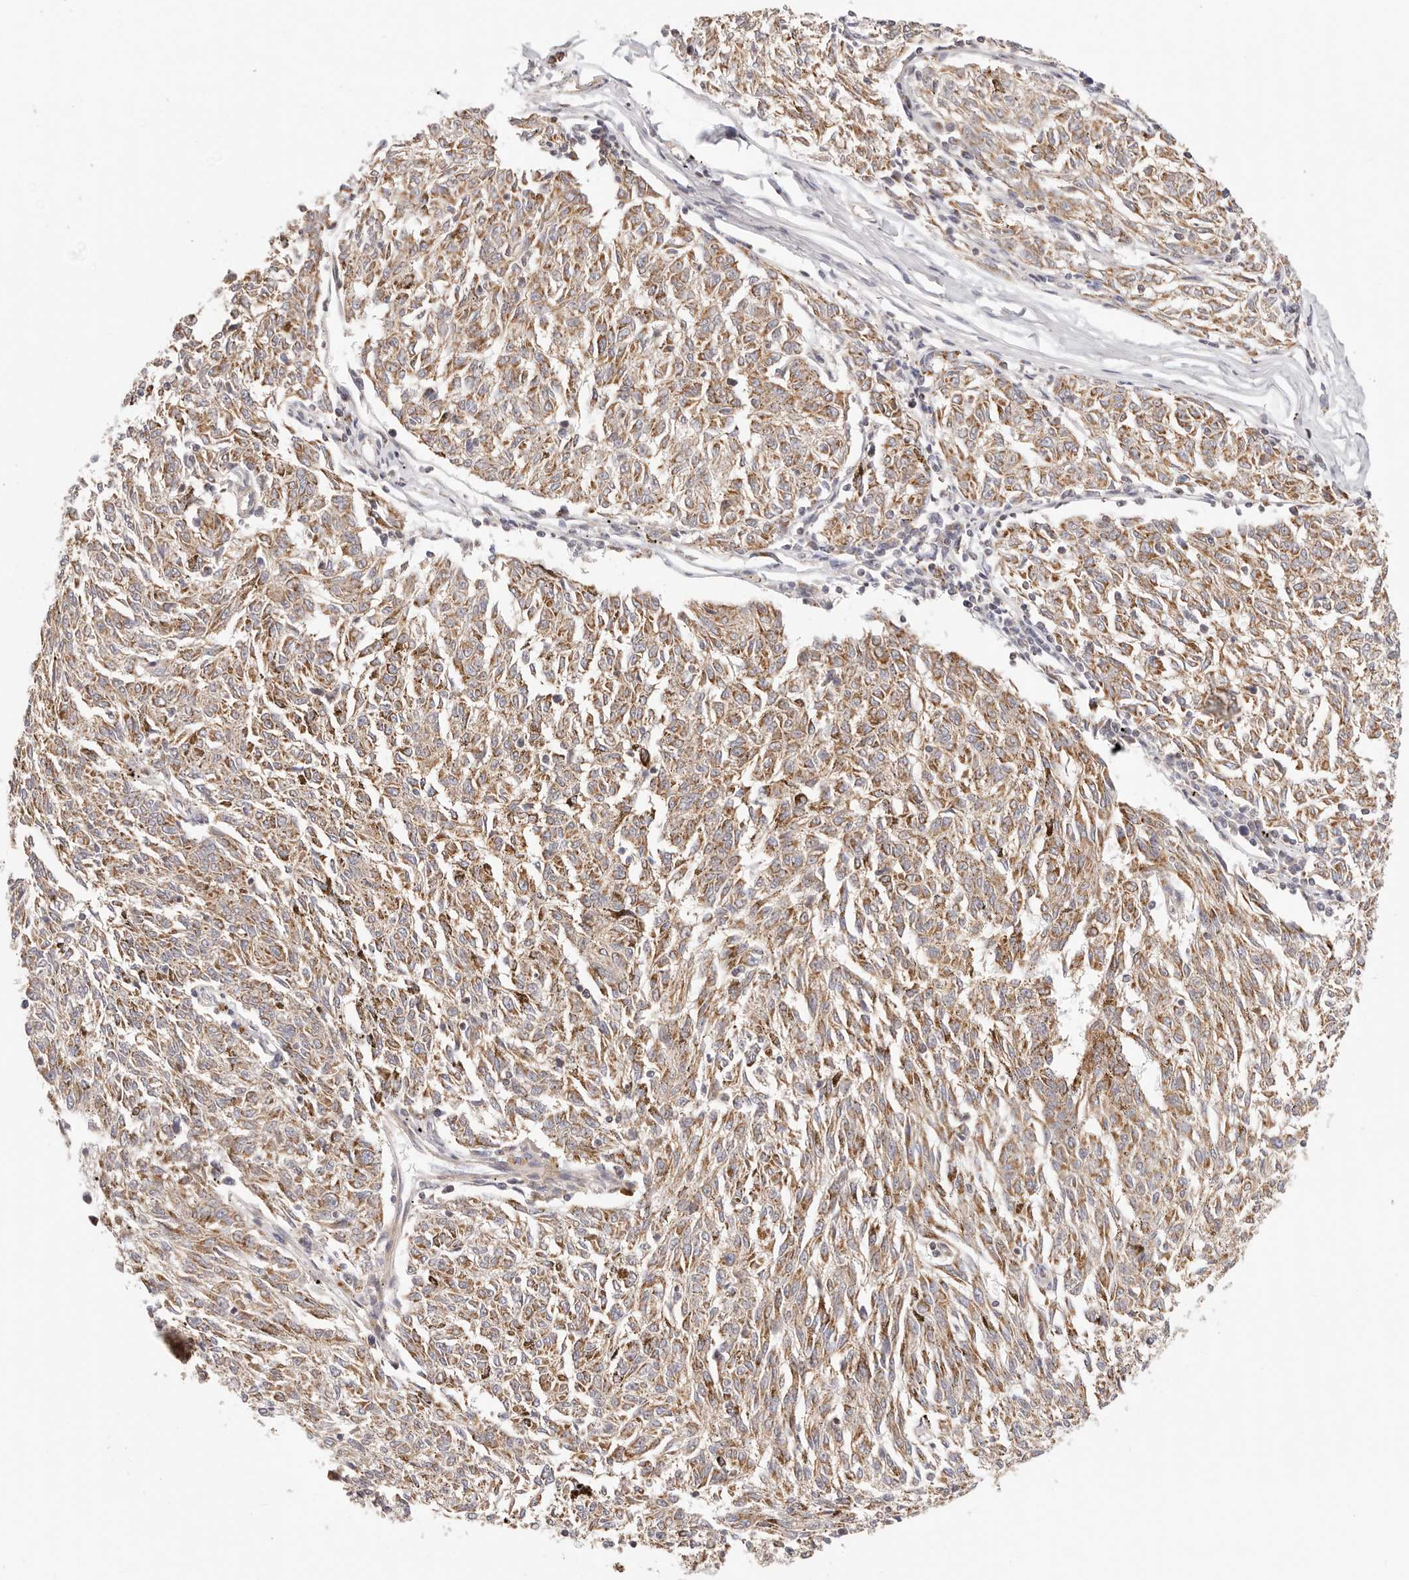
{"staining": {"intensity": "moderate", "quantity": ">75%", "location": "cytoplasmic/membranous"}, "tissue": "melanoma", "cell_type": "Tumor cells", "image_type": "cancer", "snomed": [{"axis": "morphology", "description": "Malignant melanoma, NOS"}, {"axis": "topography", "description": "Skin"}], "caption": "Moderate cytoplasmic/membranous staining is seen in about >75% of tumor cells in malignant melanoma.", "gene": "KCMF1", "patient": {"sex": "female", "age": 72}}